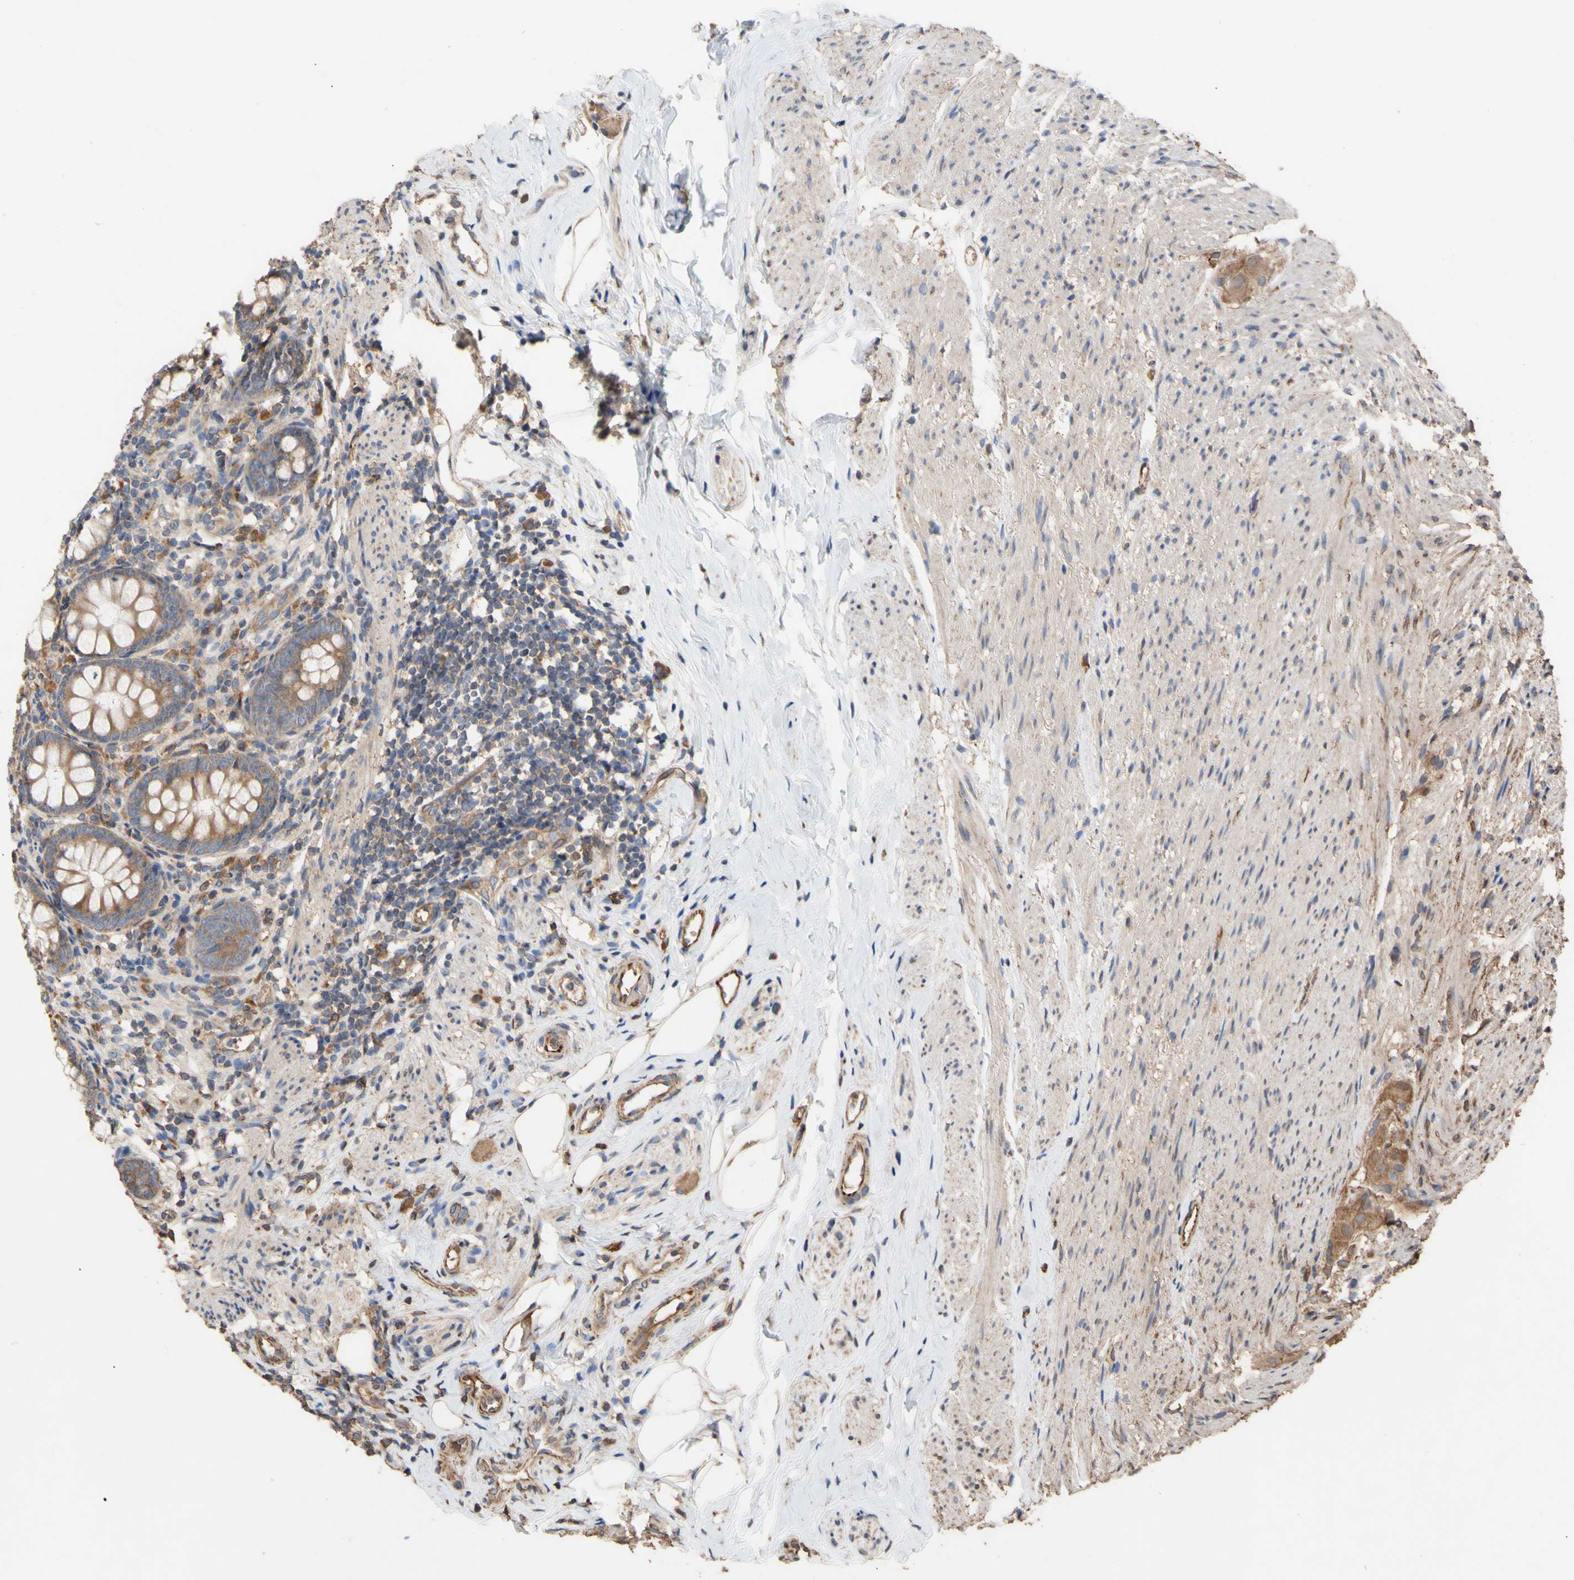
{"staining": {"intensity": "moderate", "quantity": ">75%", "location": "cytoplasmic/membranous"}, "tissue": "appendix", "cell_type": "Glandular cells", "image_type": "normal", "snomed": [{"axis": "morphology", "description": "Normal tissue, NOS"}, {"axis": "topography", "description": "Appendix"}], "caption": "High-power microscopy captured an immunohistochemistry (IHC) photomicrograph of benign appendix, revealing moderate cytoplasmic/membranous positivity in about >75% of glandular cells.", "gene": "EIF2S3", "patient": {"sex": "female", "age": 77}}